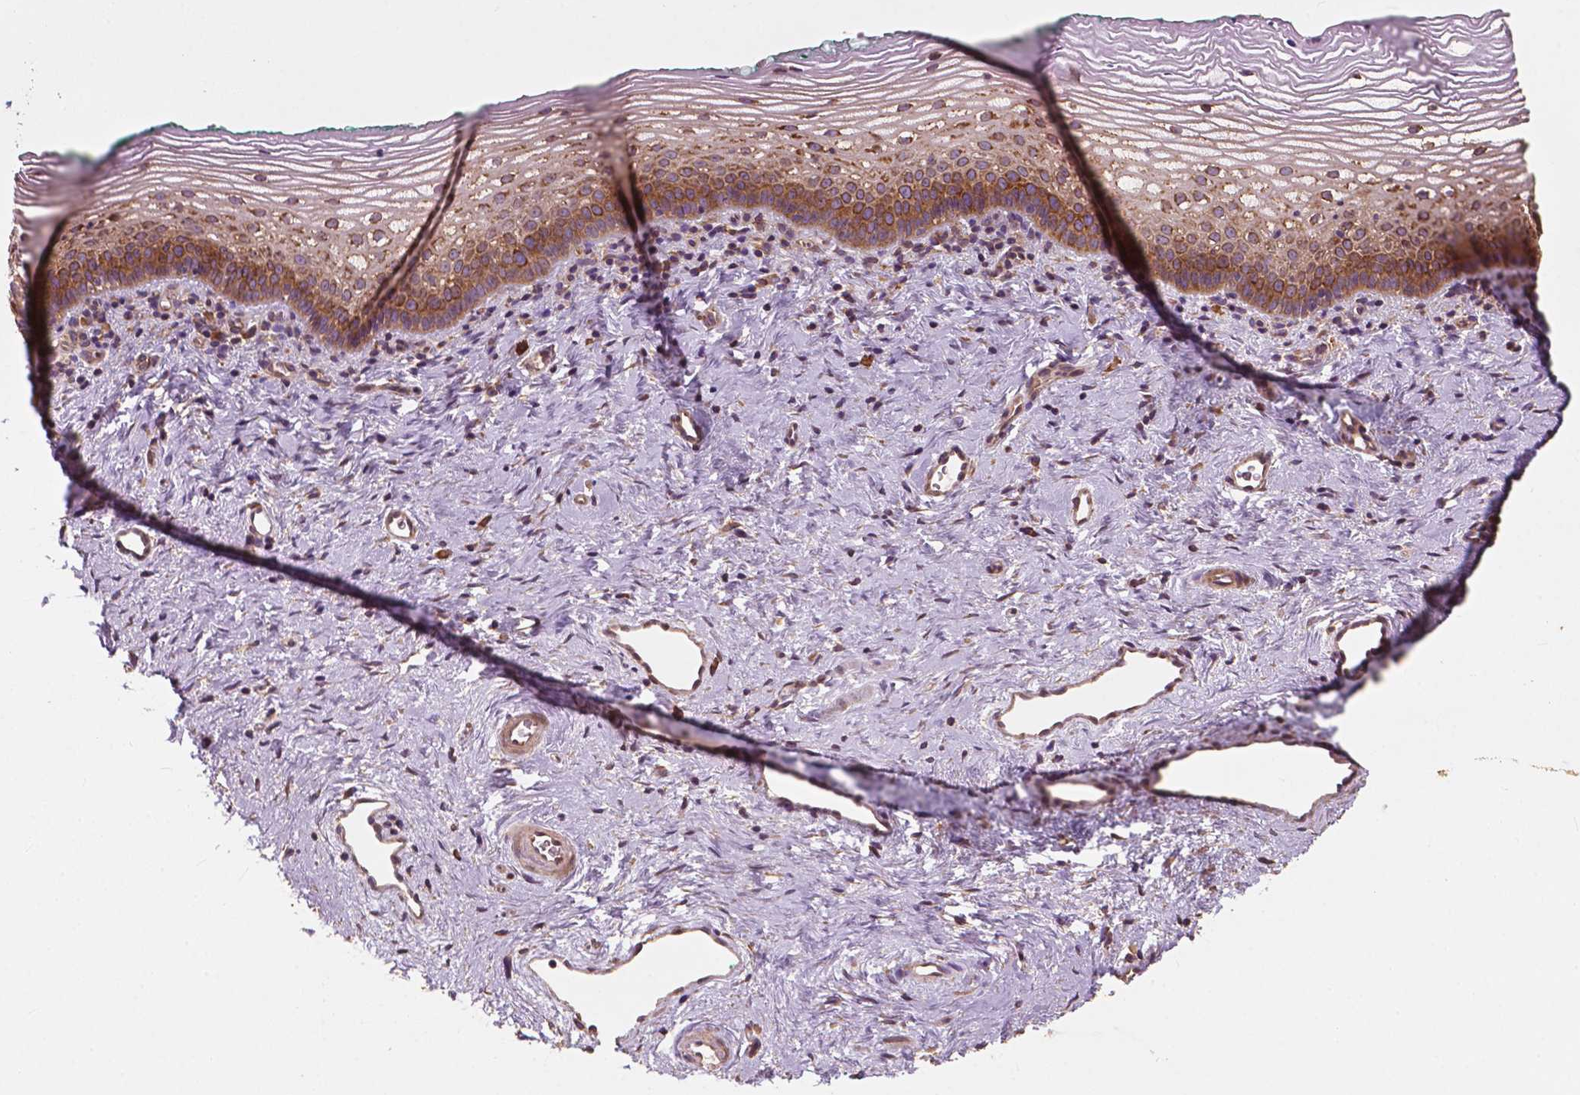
{"staining": {"intensity": "moderate", "quantity": "25%-75%", "location": "cytoplasmic/membranous"}, "tissue": "vagina", "cell_type": "Squamous epithelial cells", "image_type": "normal", "snomed": [{"axis": "morphology", "description": "Normal tissue, NOS"}, {"axis": "topography", "description": "Vagina"}], "caption": "Protein analysis of benign vagina shows moderate cytoplasmic/membranous expression in about 25%-75% of squamous epithelial cells. (Stains: DAB in brown, nuclei in blue, Microscopy: brightfield microscopy at high magnification).", "gene": "G3BP1", "patient": {"sex": "female", "age": 44}}